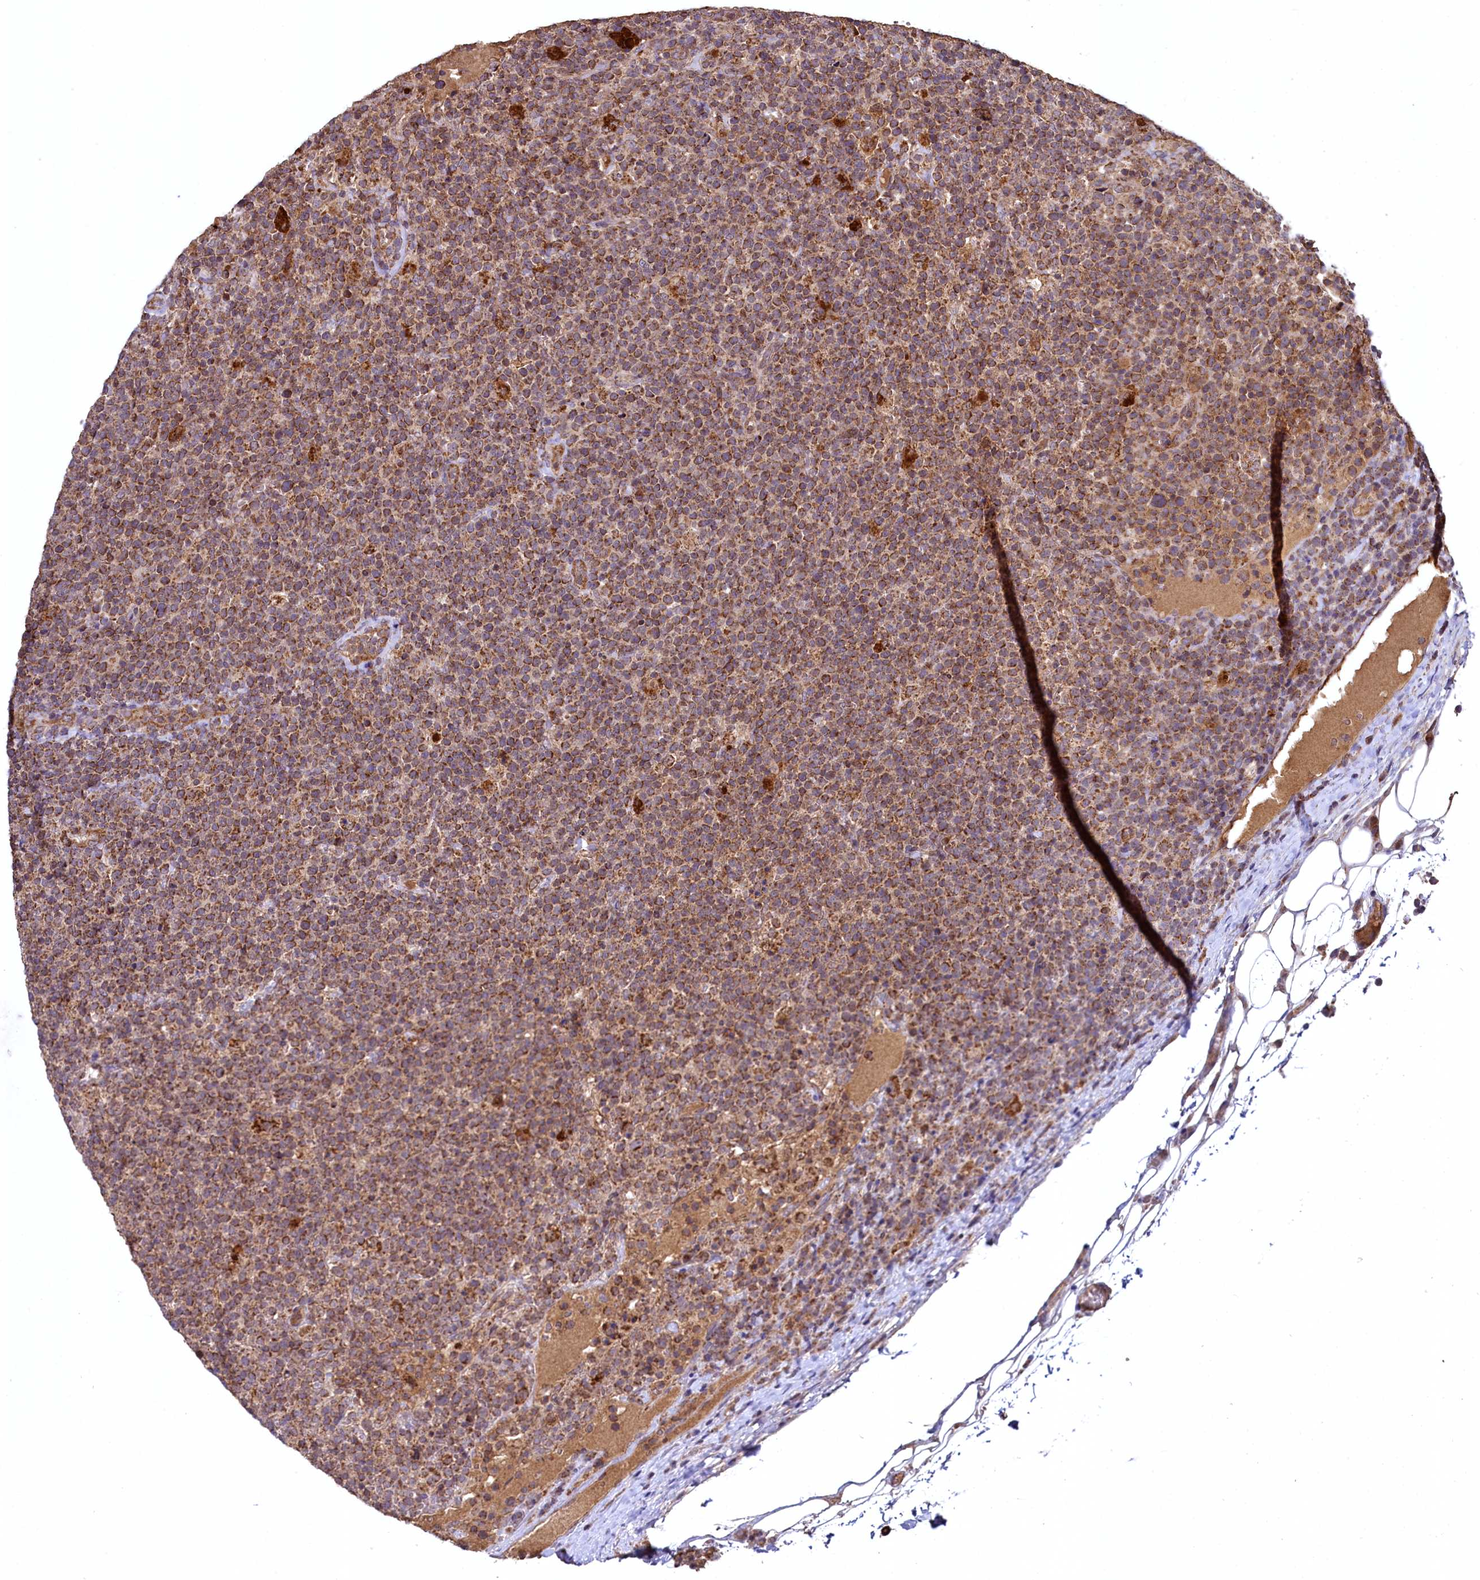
{"staining": {"intensity": "strong", "quantity": ">75%", "location": "cytoplasmic/membranous"}, "tissue": "lymphoma", "cell_type": "Tumor cells", "image_type": "cancer", "snomed": [{"axis": "morphology", "description": "Malignant lymphoma, non-Hodgkin's type, High grade"}, {"axis": "topography", "description": "Lymph node"}], "caption": "Malignant lymphoma, non-Hodgkin's type (high-grade) was stained to show a protein in brown. There is high levels of strong cytoplasmic/membranous positivity in about >75% of tumor cells.", "gene": "METTL4", "patient": {"sex": "male", "age": 61}}